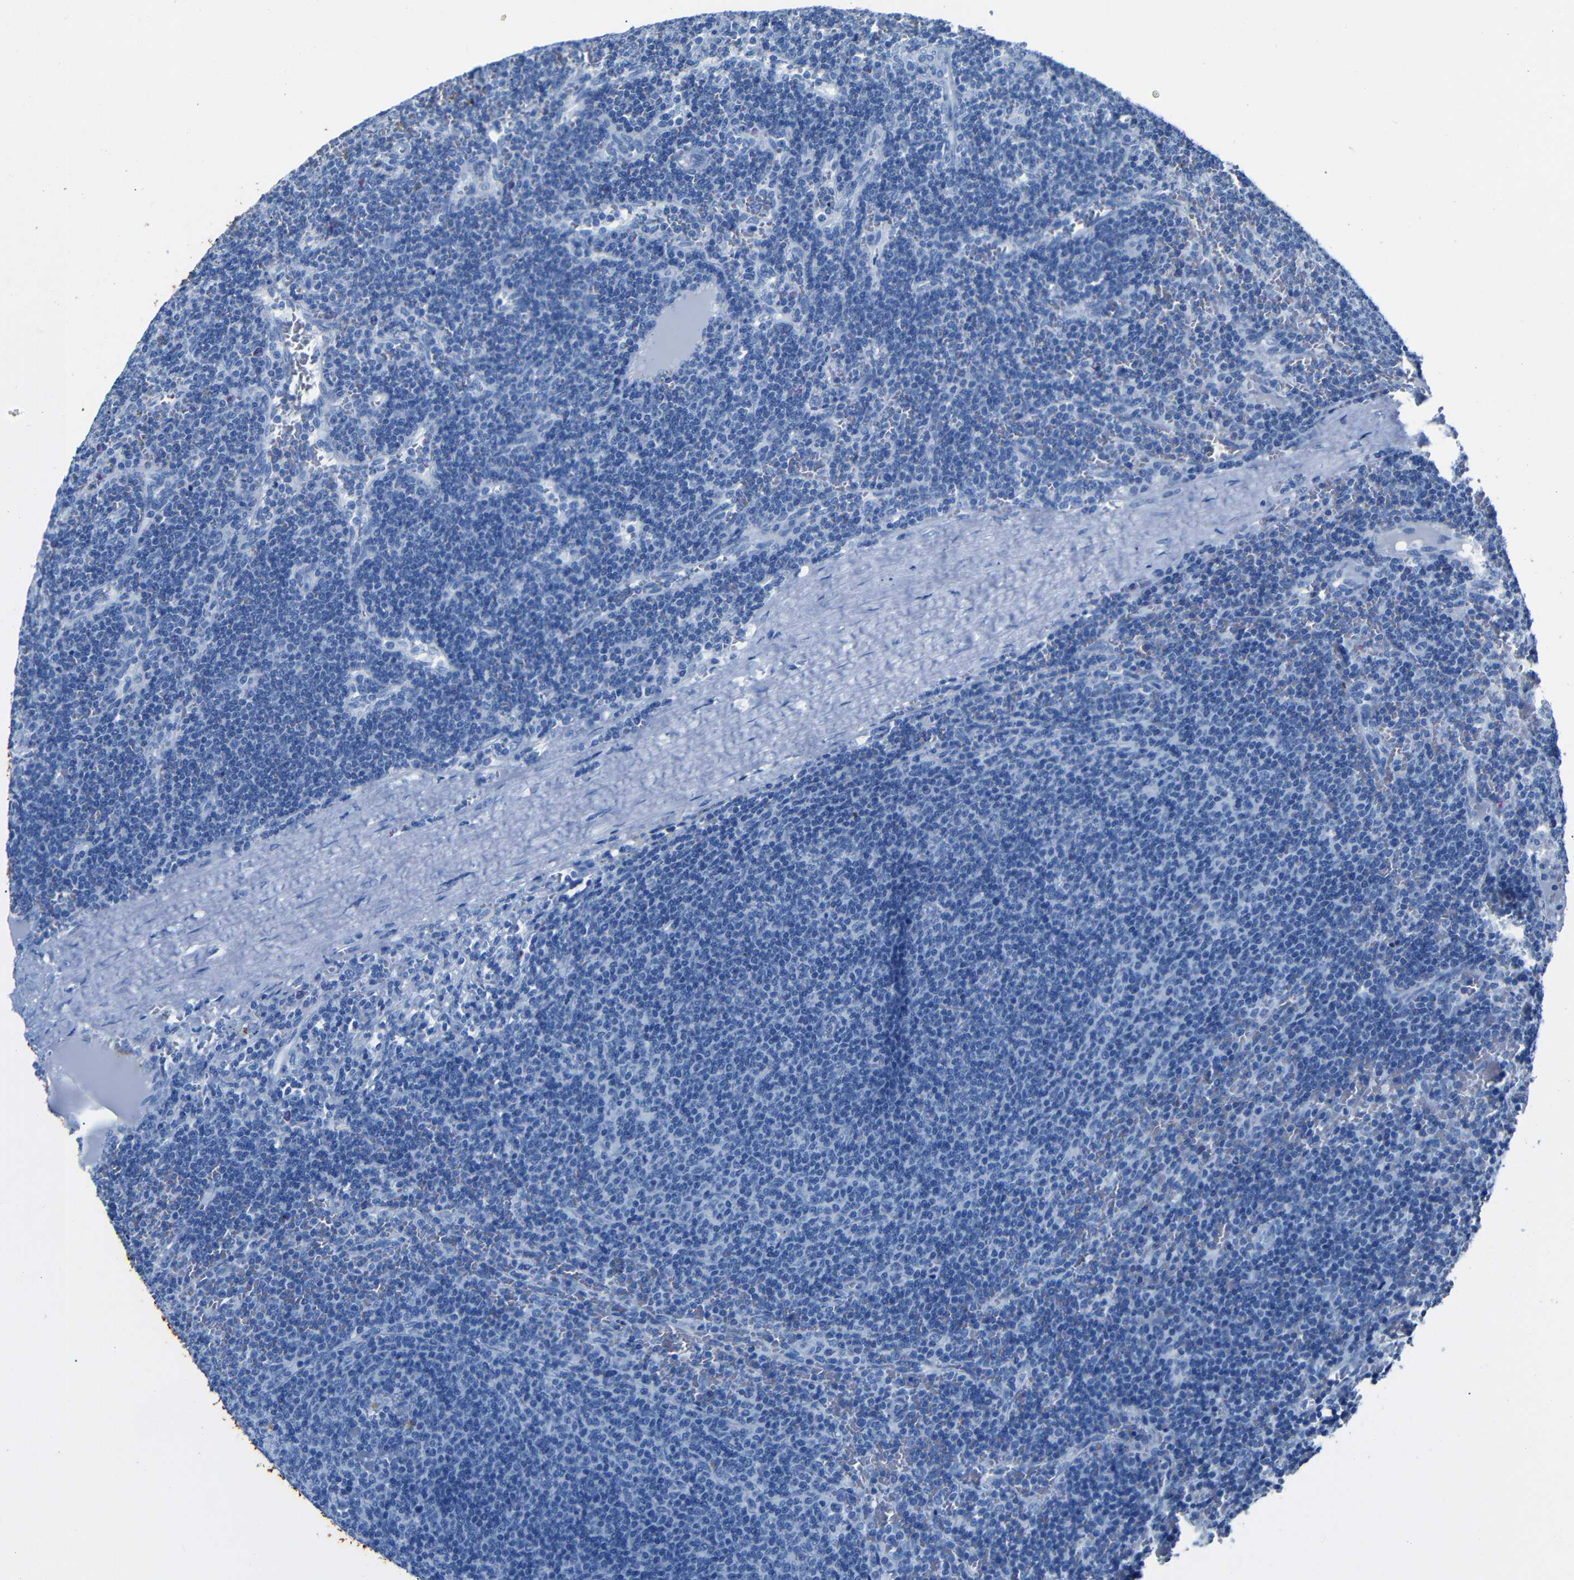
{"staining": {"intensity": "negative", "quantity": "none", "location": "none"}, "tissue": "lymphoma", "cell_type": "Tumor cells", "image_type": "cancer", "snomed": [{"axis": "morphology", "description": "Malignant lymphoma, non-Hodgkin's type, Low grade"}, {"axis": "topography", "description": "Spleen"}], "caption": "IHC photomicrograph of neoplastic tissue: human lymphoma stained with DAB (3,3'-diaminobenzidine) demonstrates no significant protein expression in tumor cells.", "gene": "CLDN11", "patient": {"sex": "female", "age": 50}}